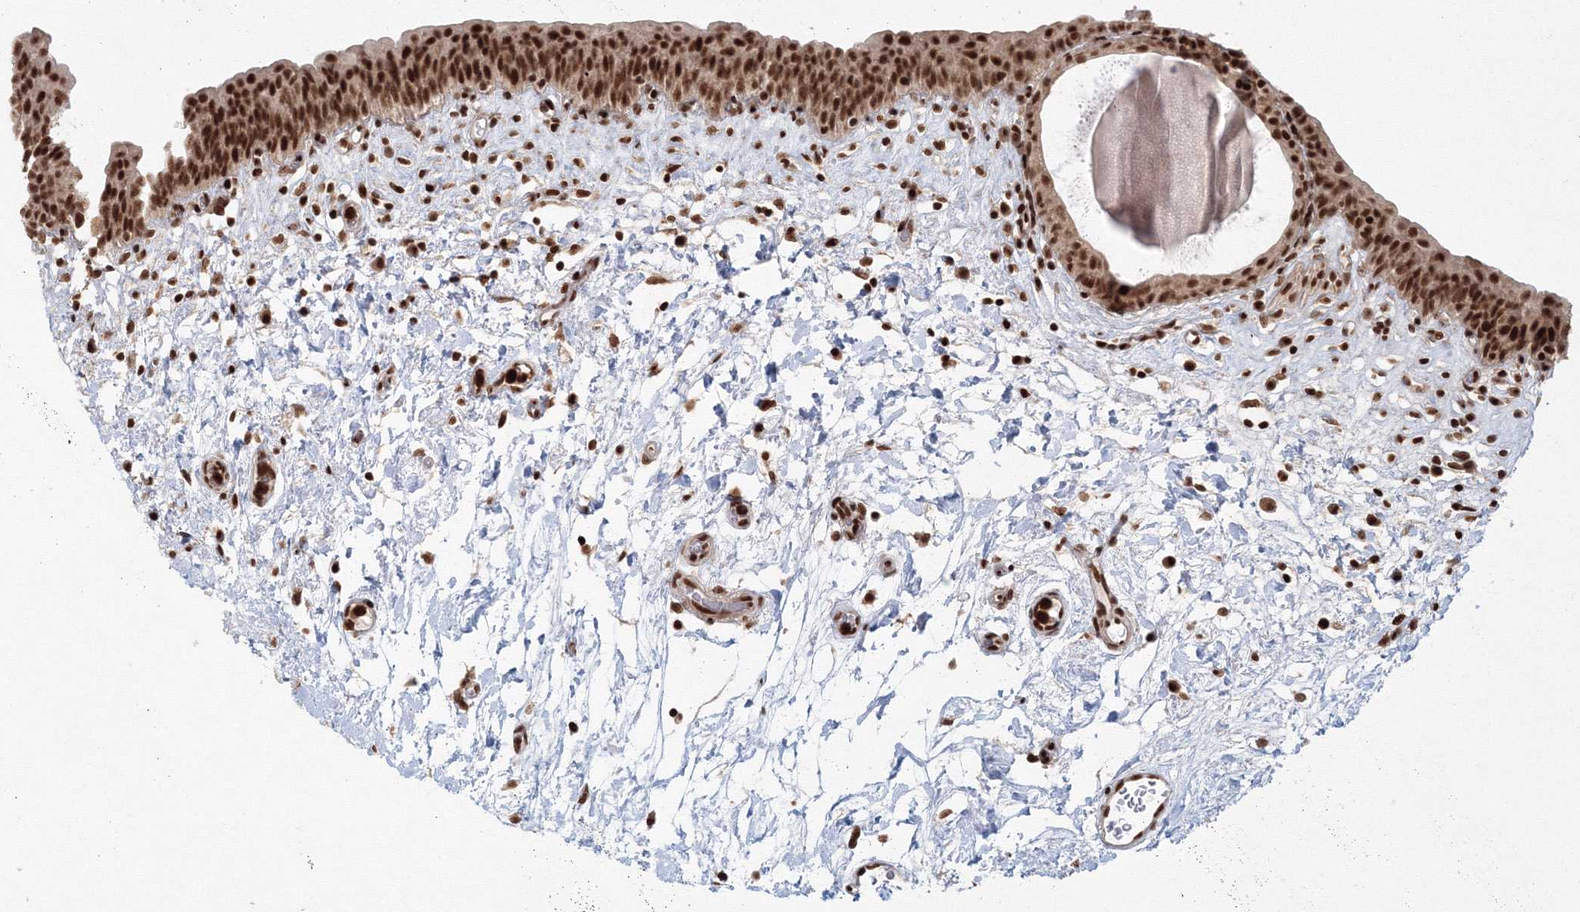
{"staining": {"intensity": "strong", "quantity": ">75%", "location": "nuclear"}, "tissue": "urinary bladder", "cell_type": "Urothelial cells", "image_type": "normal", "snomed": [{"axis": "morphology", "description": "Normal tissue, NOS"}, {"axis": "topography", "description": "Urinary bladder"}], "caption": "The image displays staining of unremarkable urinary bladder, revealing strong nuclear protein expression (brown color) within urothelial cells. (brown staining indicates protein expression, while blue staining denotes nuclei).", "gene": "KIF20A", "patient": {"sex": "male", "age": 83}}